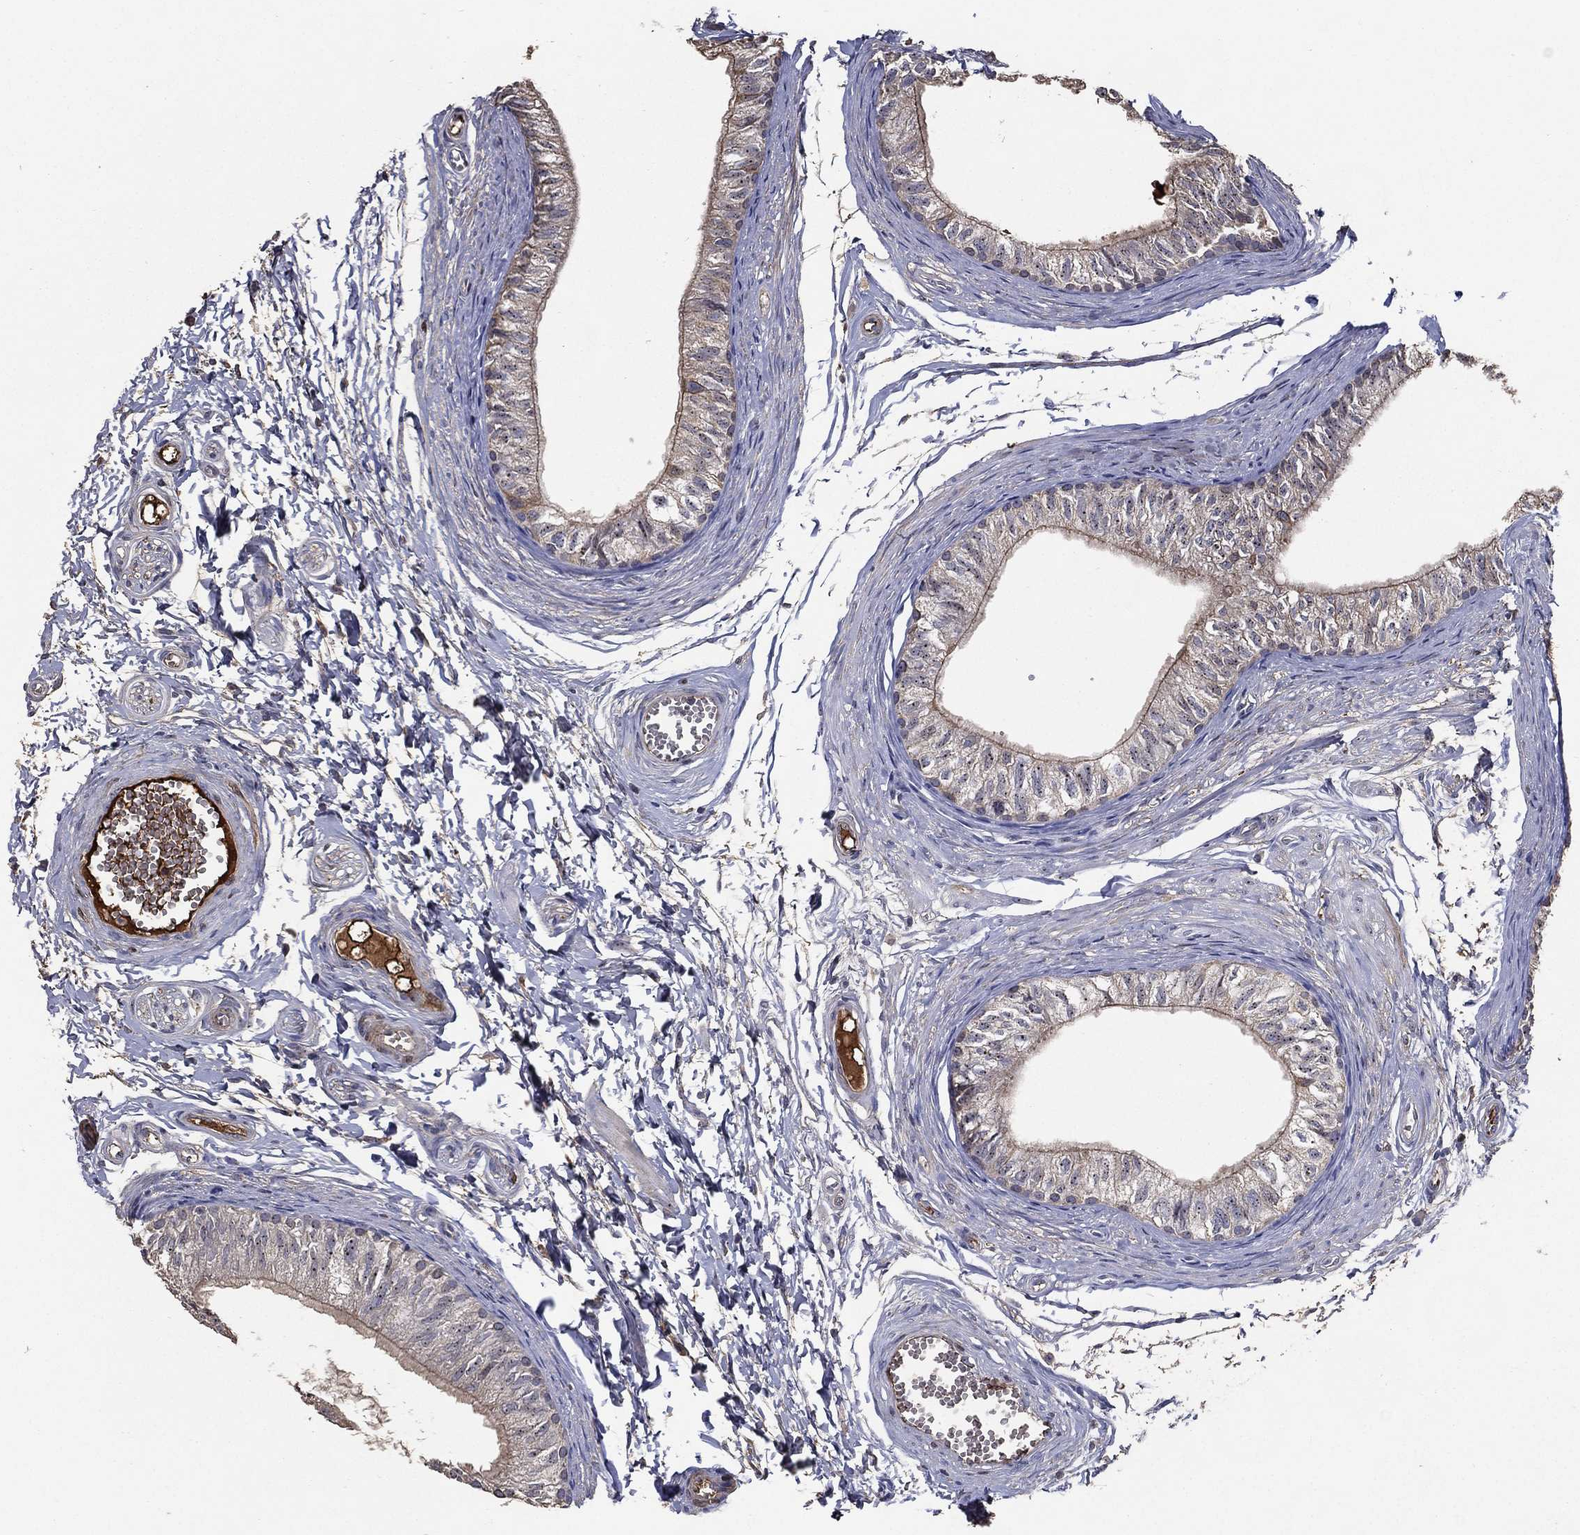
{"staining": {"intensity": "moderate", "quantity": "<25%", "location": "nuclear"}, "tissue": "epididymis", "cell_type": "Glandular cells", "image_type": "normal", "snomed": [{"axis": "morphology", "description": "Normal tissue, NOS"}, {"axis": "topography", "description": "Epididymis"}], "caption": "Immunohistochemistry (IHC) of benign epididymis demonstrates low levels of moderate nuclear positivity in about <25% of glandular cells.", "gene": "EFNA1", "patient": {"sex": "male", "age": 22}}